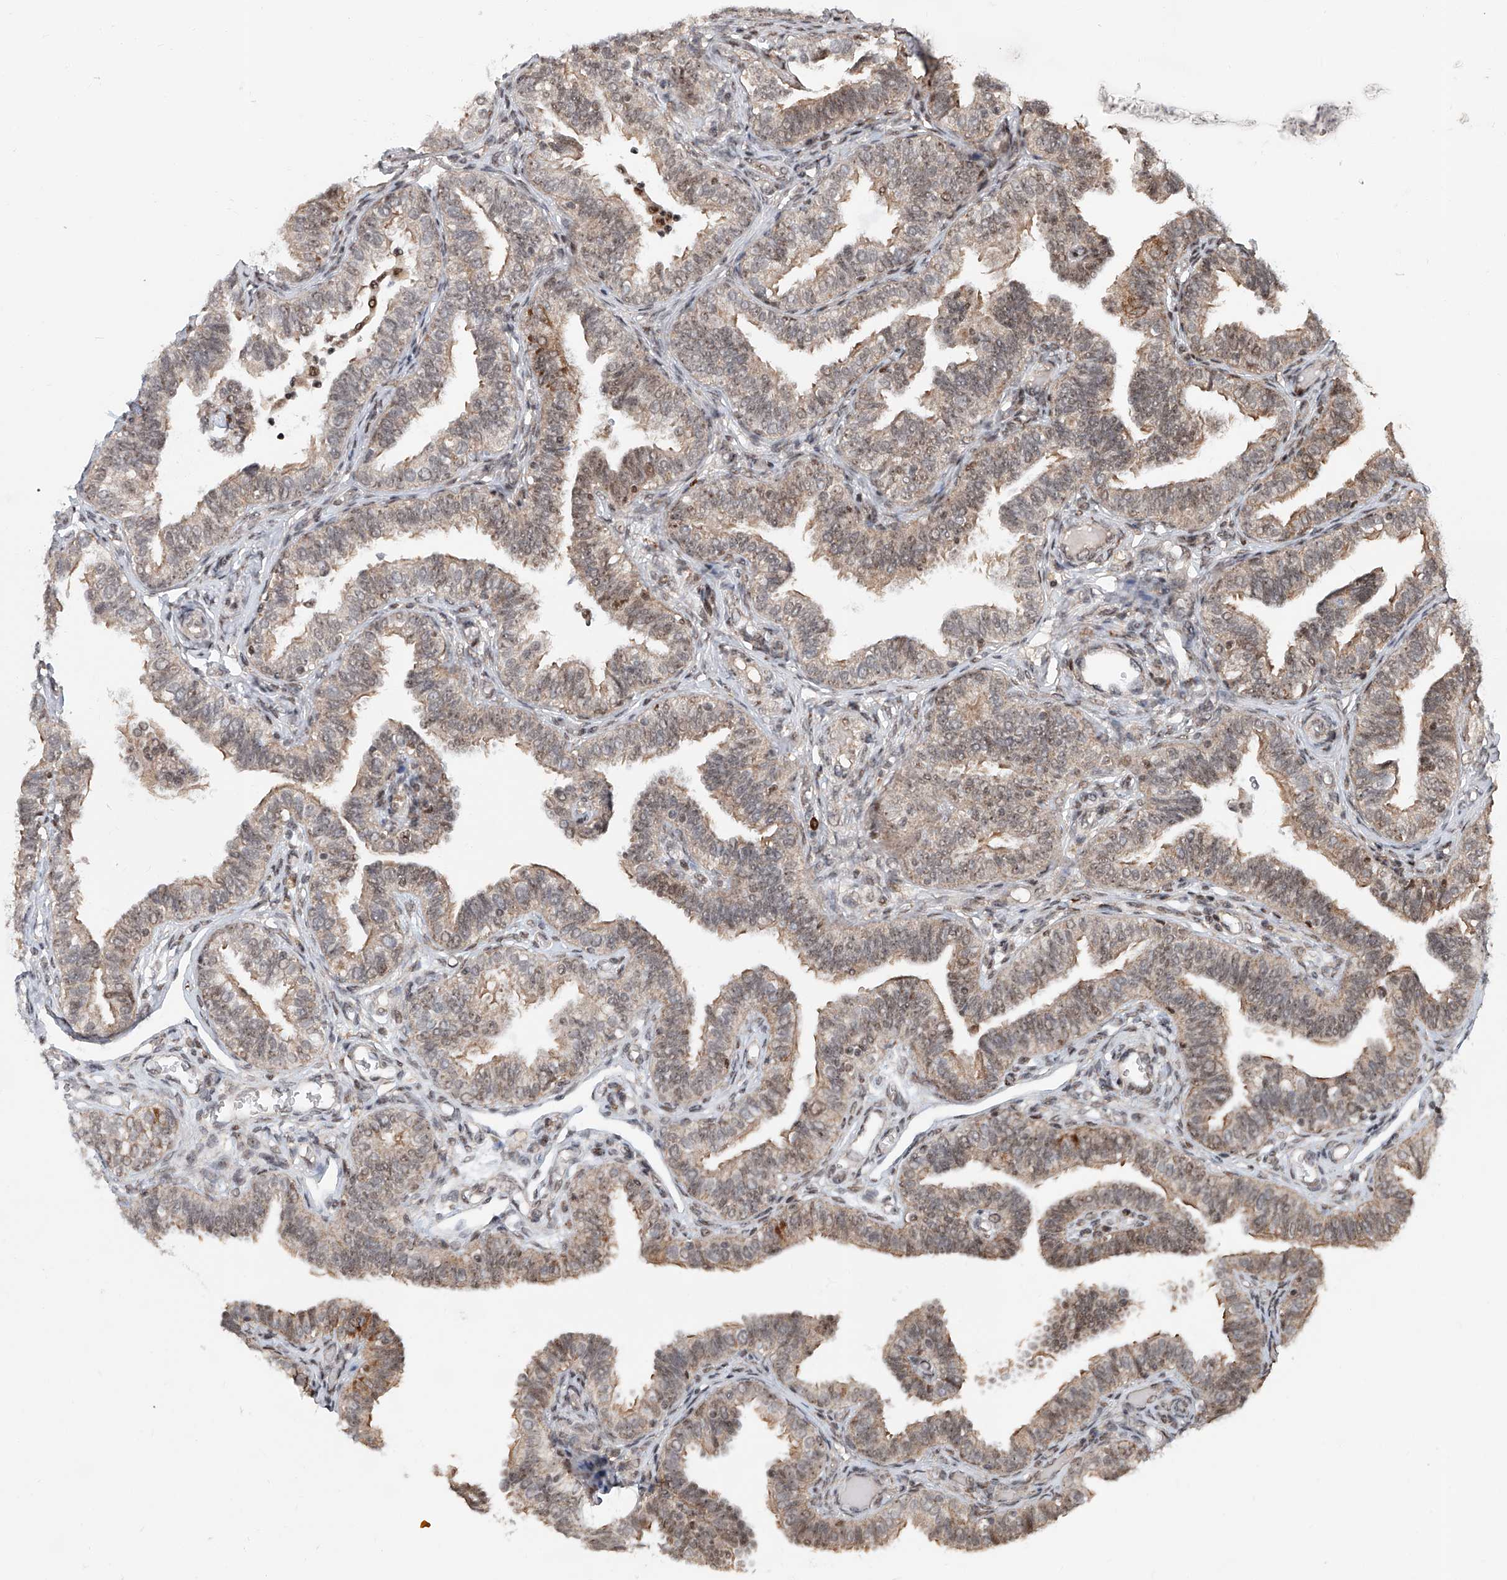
{"staining": {"intensity": "moderate", "quantity": "25%-75%", "location": "cytoplasmic/membranous,nuclear"}, "tissue": "fallopian tube", "cell_type": "Glandular cells", "image_type": "normal", "snomed": [{"axis": "morphology", "description": "Normal tissue, NOS"}, {"axis": "topography", "description": "Fallopian tube"}], "caption": "Moderate cytoplasmic/membranous,nuclear staining for a protein is appreciated in approximately 25%-75% of glandular cells of normal fallopian tube using IHC.", "gene": "SDE2", "patient": {"sex": "female", "age": 39}}